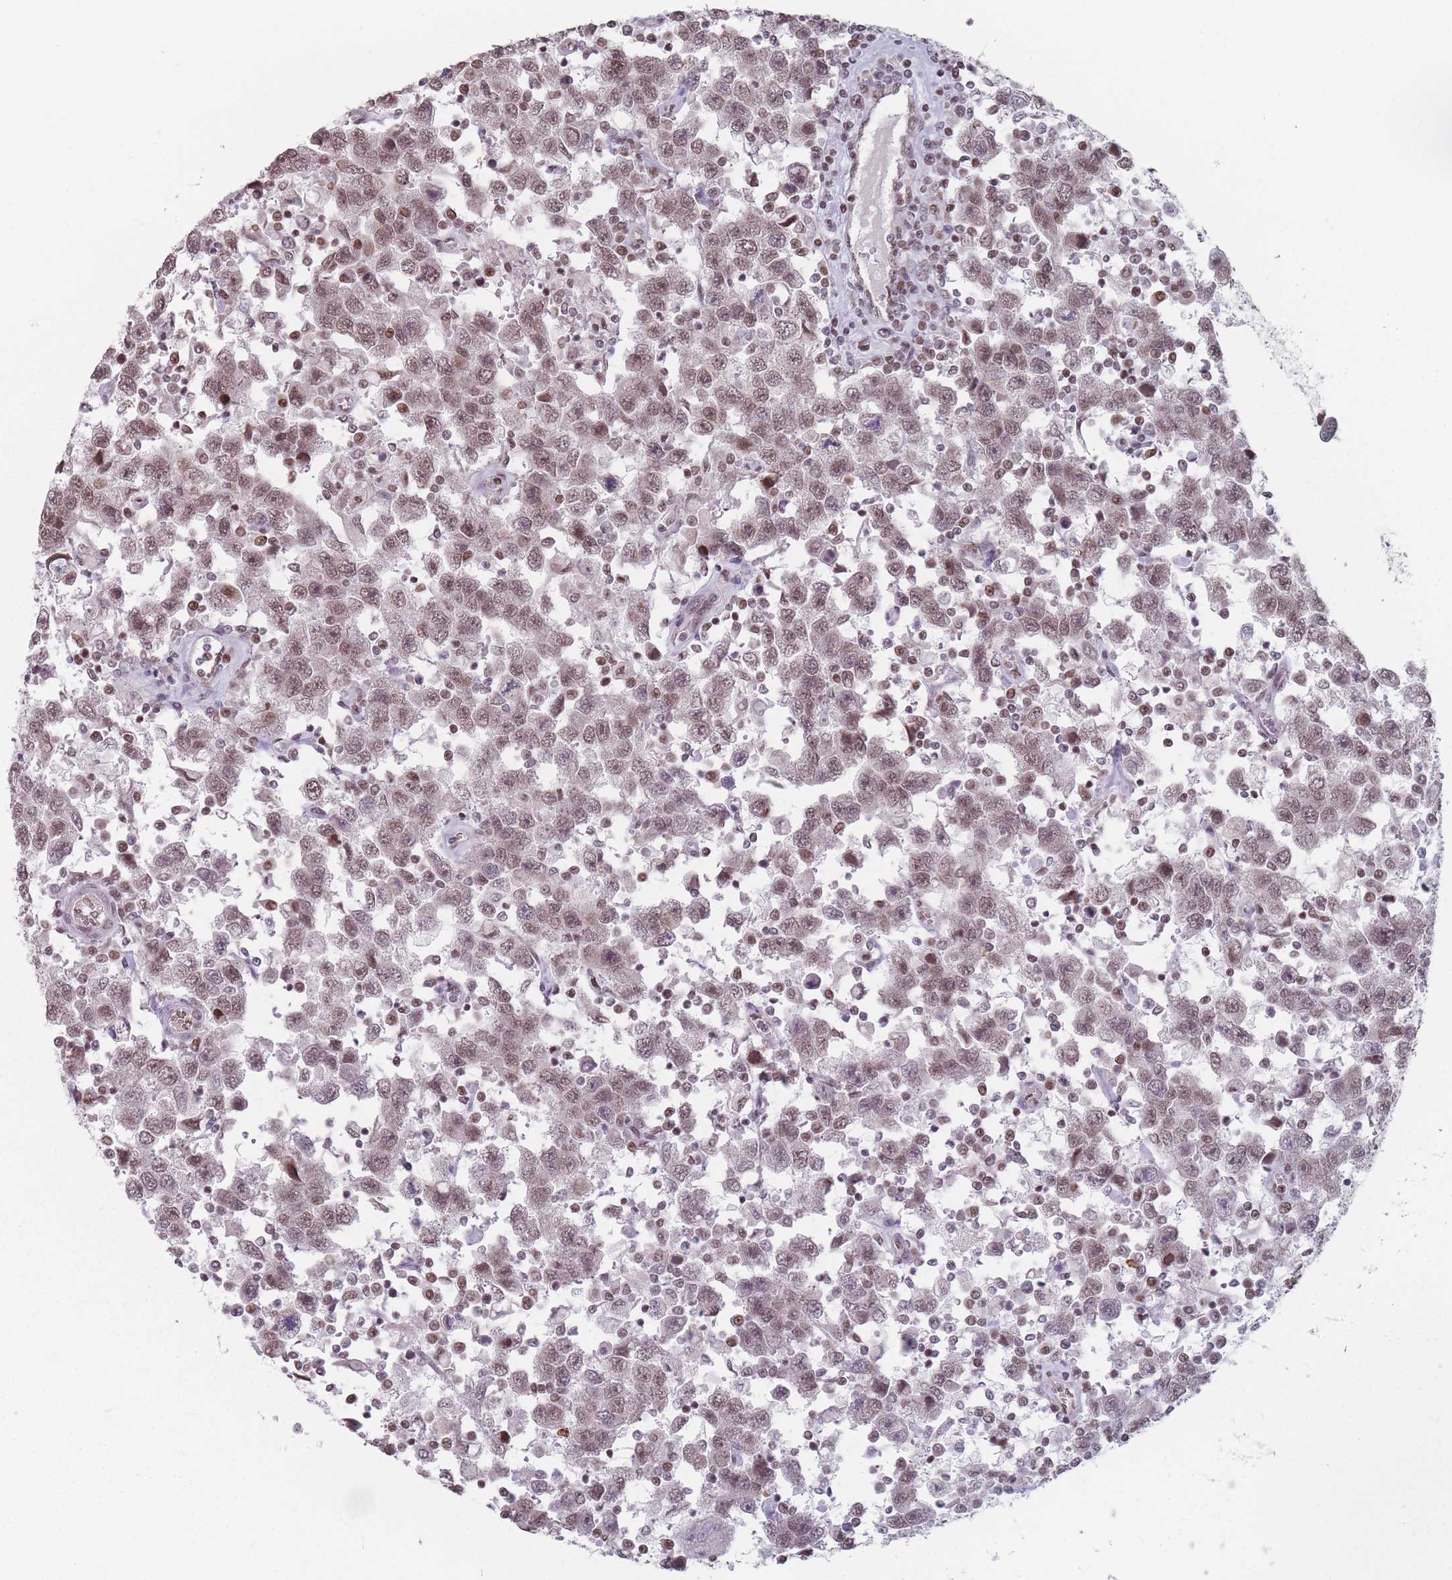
{"staining": {"intensity": "moderate", "quantity": ">75%", "location": "nuclear"}, "tissue": "testis cancer", "cell_type": "Tumor cells", "image_type": "cancer", "snomed": [{"axis": "morphology", "description": "Seminoma, NOS"}, {"axis": "topography", "description": "Testis"}], "caption": "Immunohistochemistry staining of testis seminoma, which displays medium levels of moderate nuclear staining in approximately >75% of tumor cells indicating moderate nuclear protein expression. The staining was performed using DAB (brown) for protein detection and nuclei were counterstained in hematoxylin (blue).", "gene": "SH3BGRL2", "patient": {"sex": "male", "age": 41}}